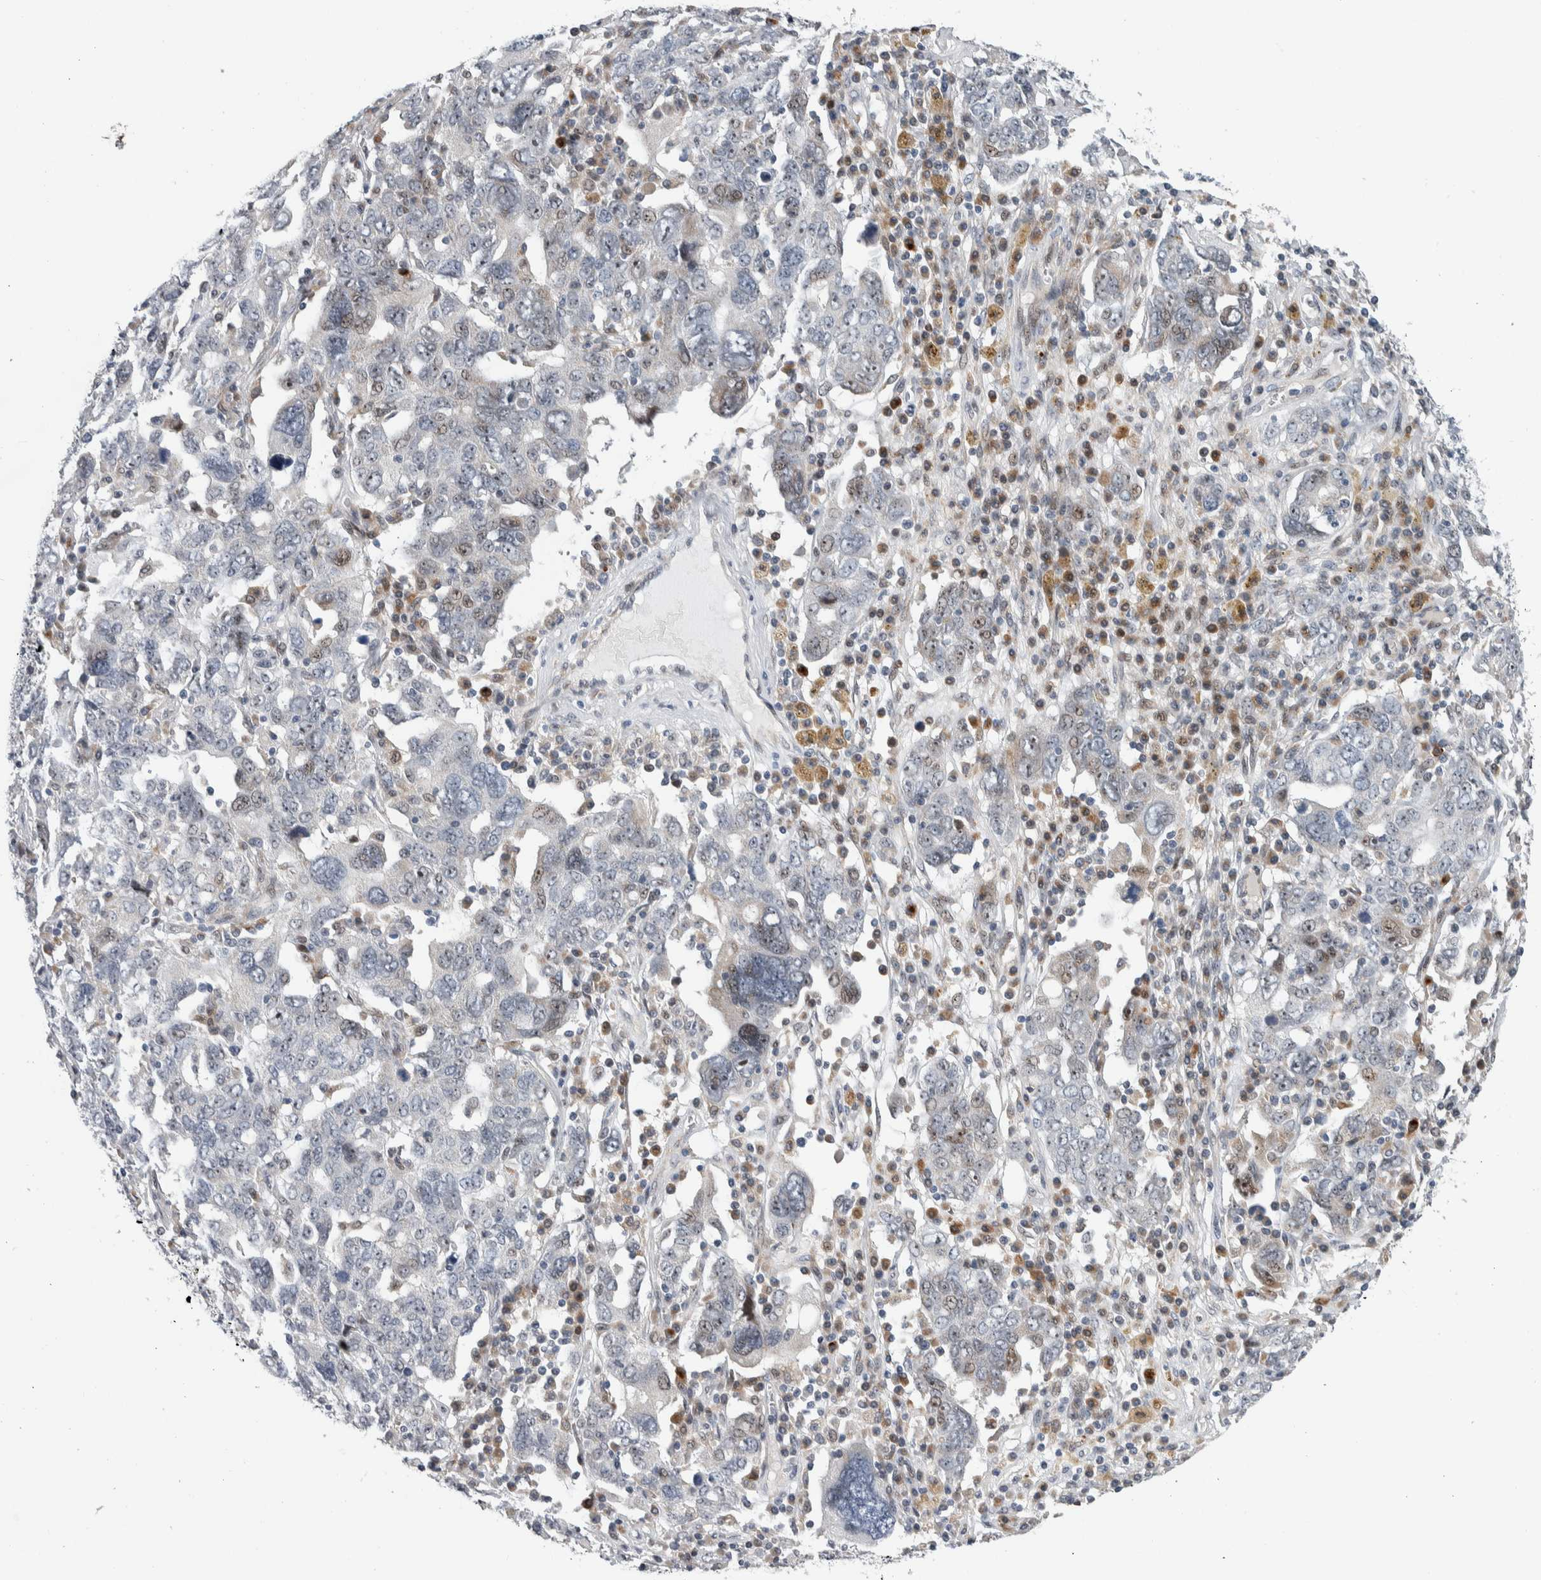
{"staining": {"intensity": "negative", "quantity": "none", "location": "none"}, "tissue": "ovarian cancer", "cell_type": "Tumor cells", "image_type": "cancer", "snomed": [{"axis": "morphology", "description": "Carcinoma, endometroid"}, {"axis": "topography", "description": "Ovary"}], "caption": "There is no significant staining in tumor cells of ovarian cancer.", "gene": "PRRG4", "patient": {"sex": "female", "age": 62}}